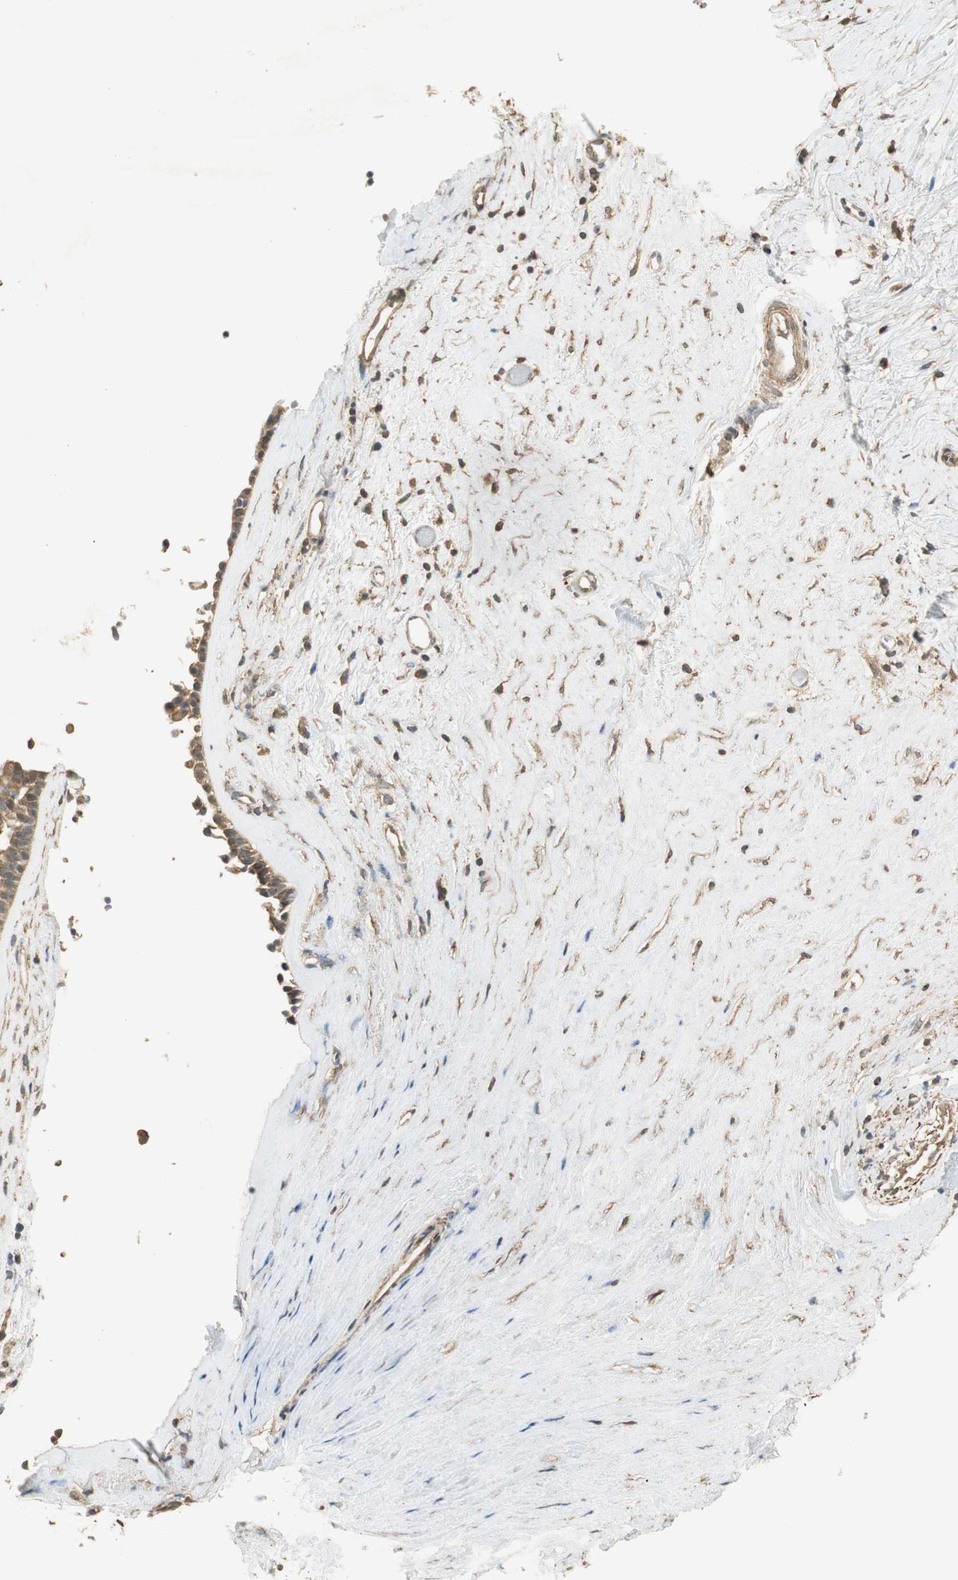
{"staining": {"intensity": "moderate", "quantity": ">75%", "location": "cytoplasmic/membranous"}, "tissue": "nasopharynx", "cell_type": "Respiratory epithelial cells", "image_type": "normal", "snomed": [{"axis": "morphology", "description": "Normal tissue, NOS"}, {"axis": "morphology", "description": "Inflammation, NOS"}, {"axis": "topography", "description": "Nasopharynx"}], "caption": "A medium amount of moderate cytoplasmic/membranous expression is identified in approximately >75% of respiratory epithelial cells in benign nasopharynx. (DAB IHC, brown staining for protein, blue staining for nuclei).", "gene": "USP2", "patient": {"sex": "male", "age": 48}}